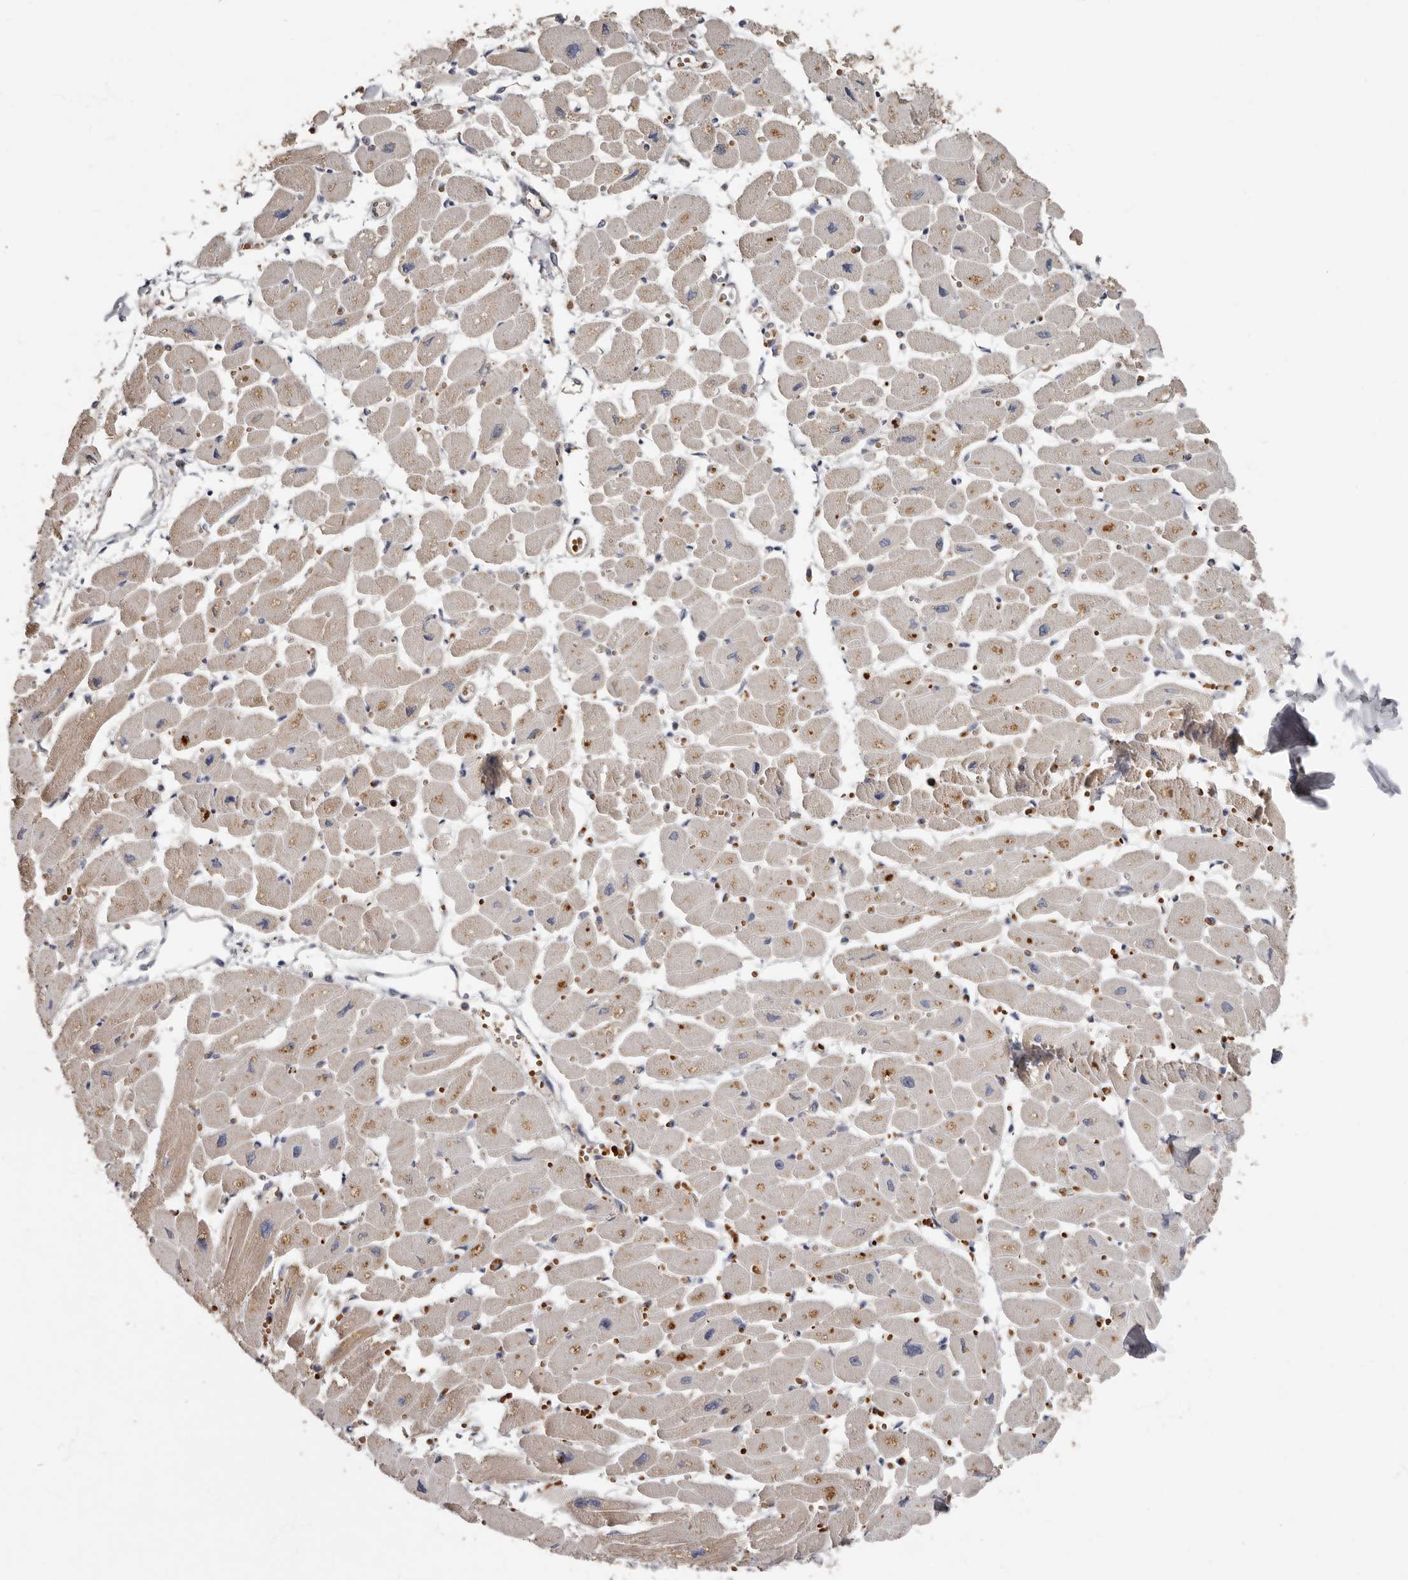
{"staining": {"intensity": "moderate", "quantity": "25%-75%", "location": "cytoplasmic/membranous"}, "tissue": "heart muscle", "cell_type": "Cardiomyocytes", "image_type": "normal", "snomed": [{"axis": "morphology", "description": "Normal tissue, NOS"}, {"axis": "topography", "description": "Heart"}], "caption": "Brown immunohistochemical staining in unremarkable human heart muscle reveals moderate cytoplasmic/membranous staining in about 25%-75% of cardiomyocytes. (Brightfield microscopy of DAB IHC at high magnification).", "gene": "KIF26B", "patient": {"sex": "female", "age": 54}}